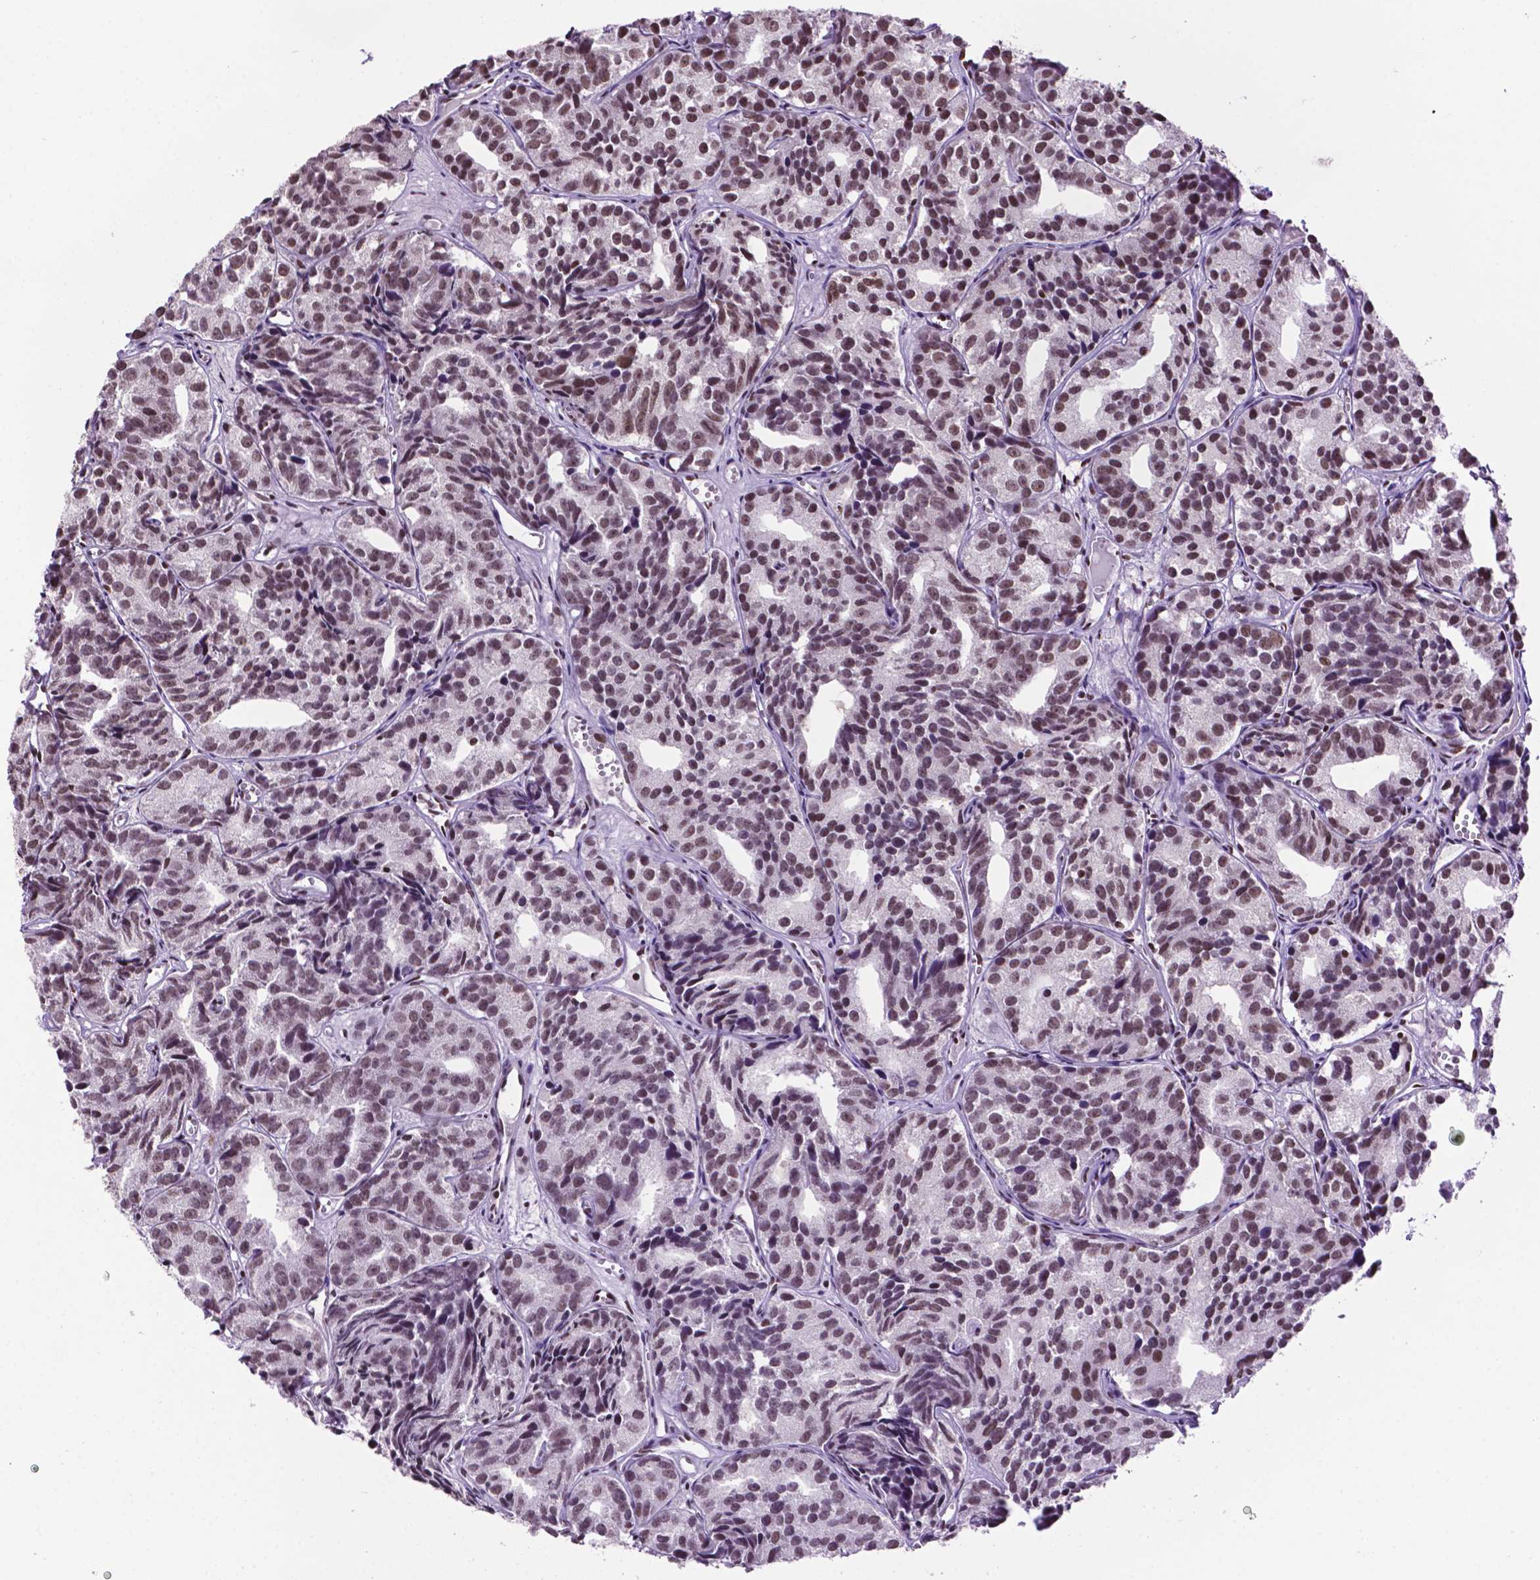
{"staining": {"intensity": "weak", "quantity": "25%-75%", "location": "nuclear"}, "tissue": "prostate cancer", "cell_type": "Tumor cells", "image_type": "cancer", "snomed": [{"axis": "morphology", "description": "Adenocarcinoma, High grade"}, {"axis": "topography", "description": "Prostate"}], "caption": "Protein analysis of prostate adenocarcinoma (high-grade) tissue shows weak nuclear positivity in about 25%-75% of tumor cells. (DAB = brown stain, brightfield microscopy at high magnification).", "gene": "CCAR2", "patient": {"sex": "male", "age": 77}}